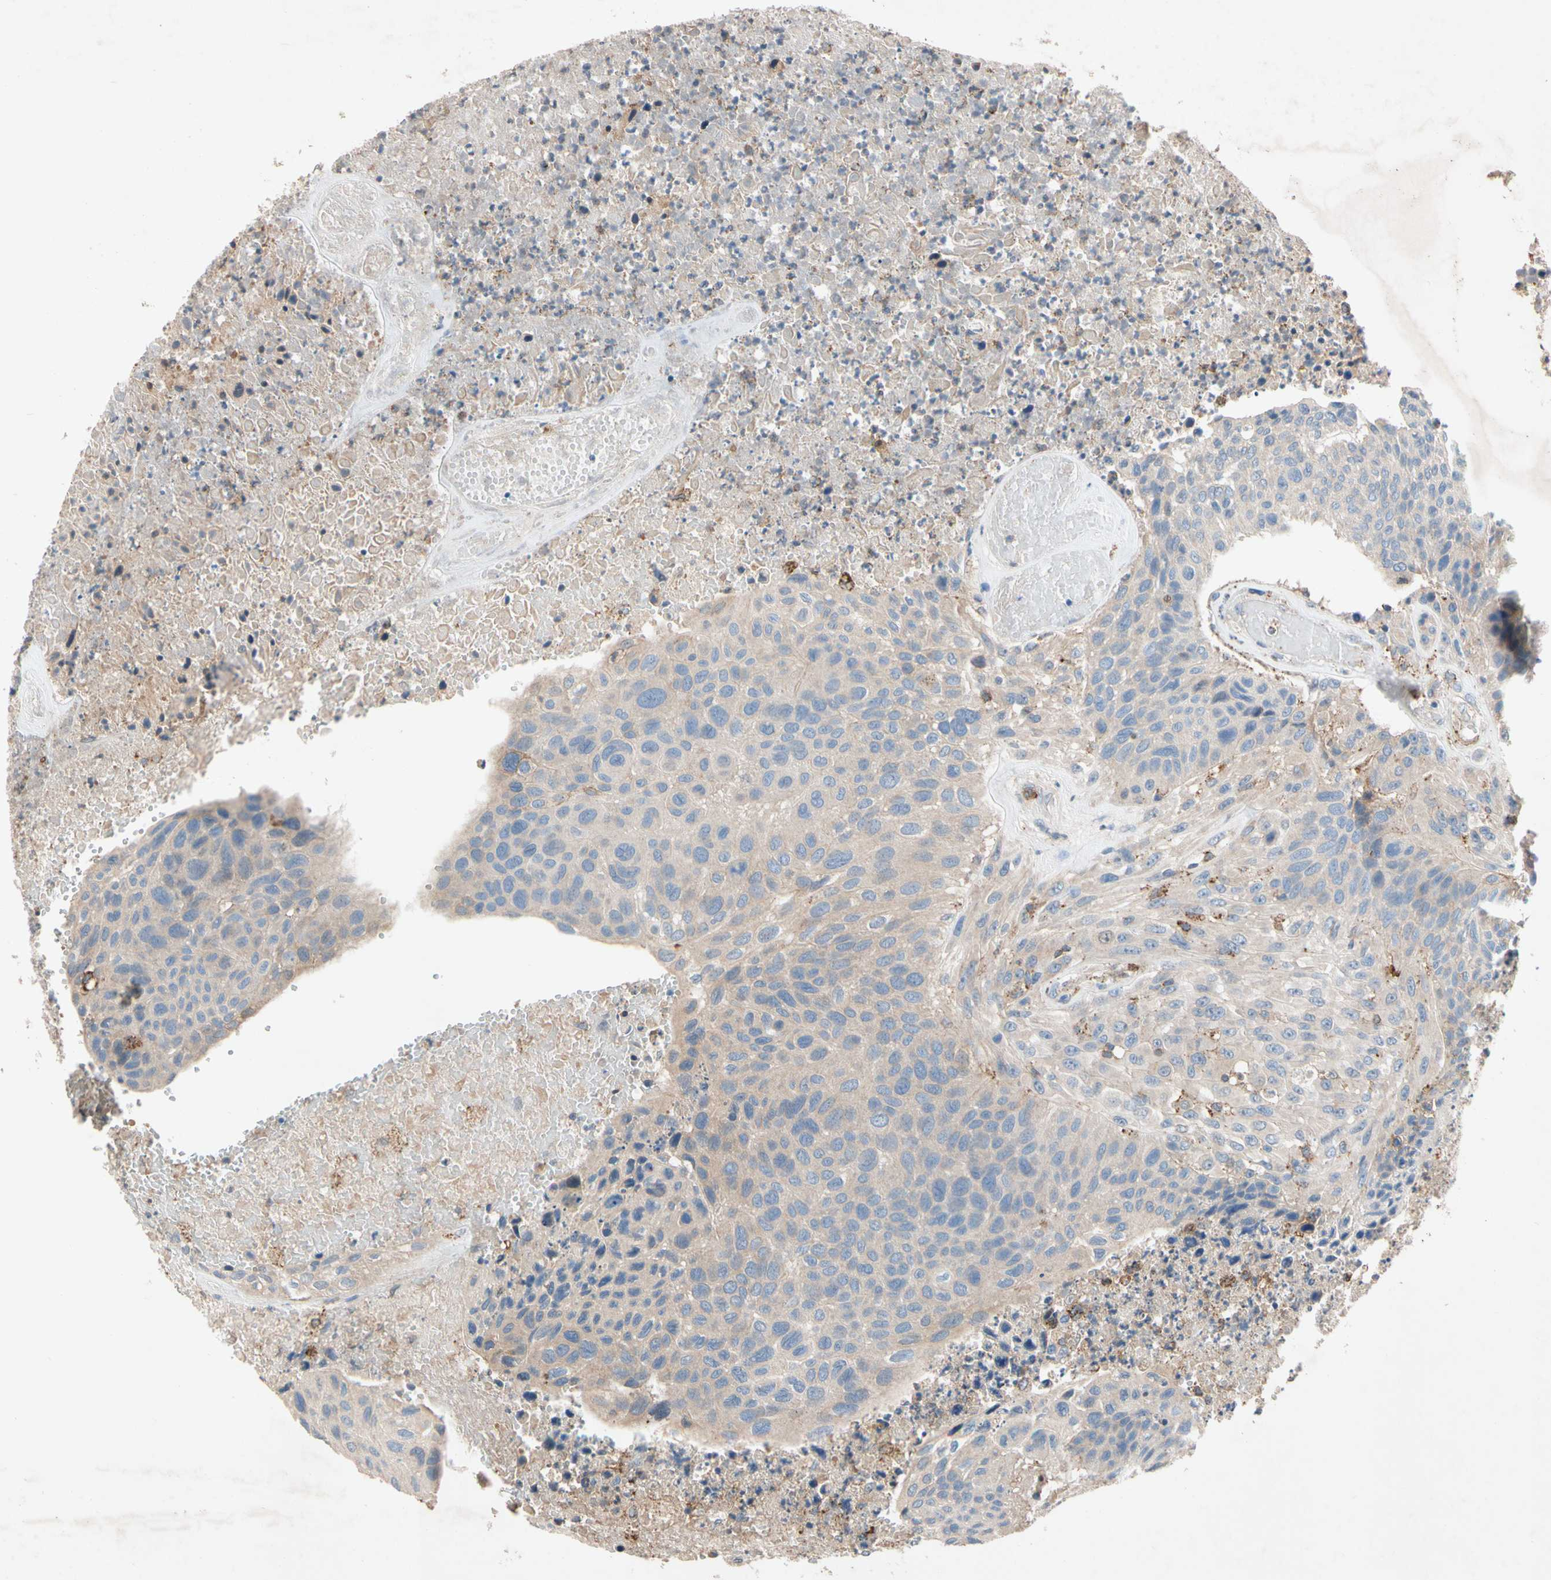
{"staining": {"intensity": "weak", "quantity": ">75%", "location": "cytoplasmic/membranous"}, "tissue": "urothelial cancer", "cell_type": "Tumor cells", "image_type": "cancer", "snomed": [{"axis": "morphology", "description": "Urothelial carcinoma, High grade"}, {"axis": "topography", "description": "Urinary bladder"}], "caption": "Protein analysis of urothelial carcinoma (high-grade) tissue exhibits weak cytoplasmic/membranous expression in about >75% of tumor cells.", "gene": "NDFIP2", "patient": {"sex": "male", "age": 66}}